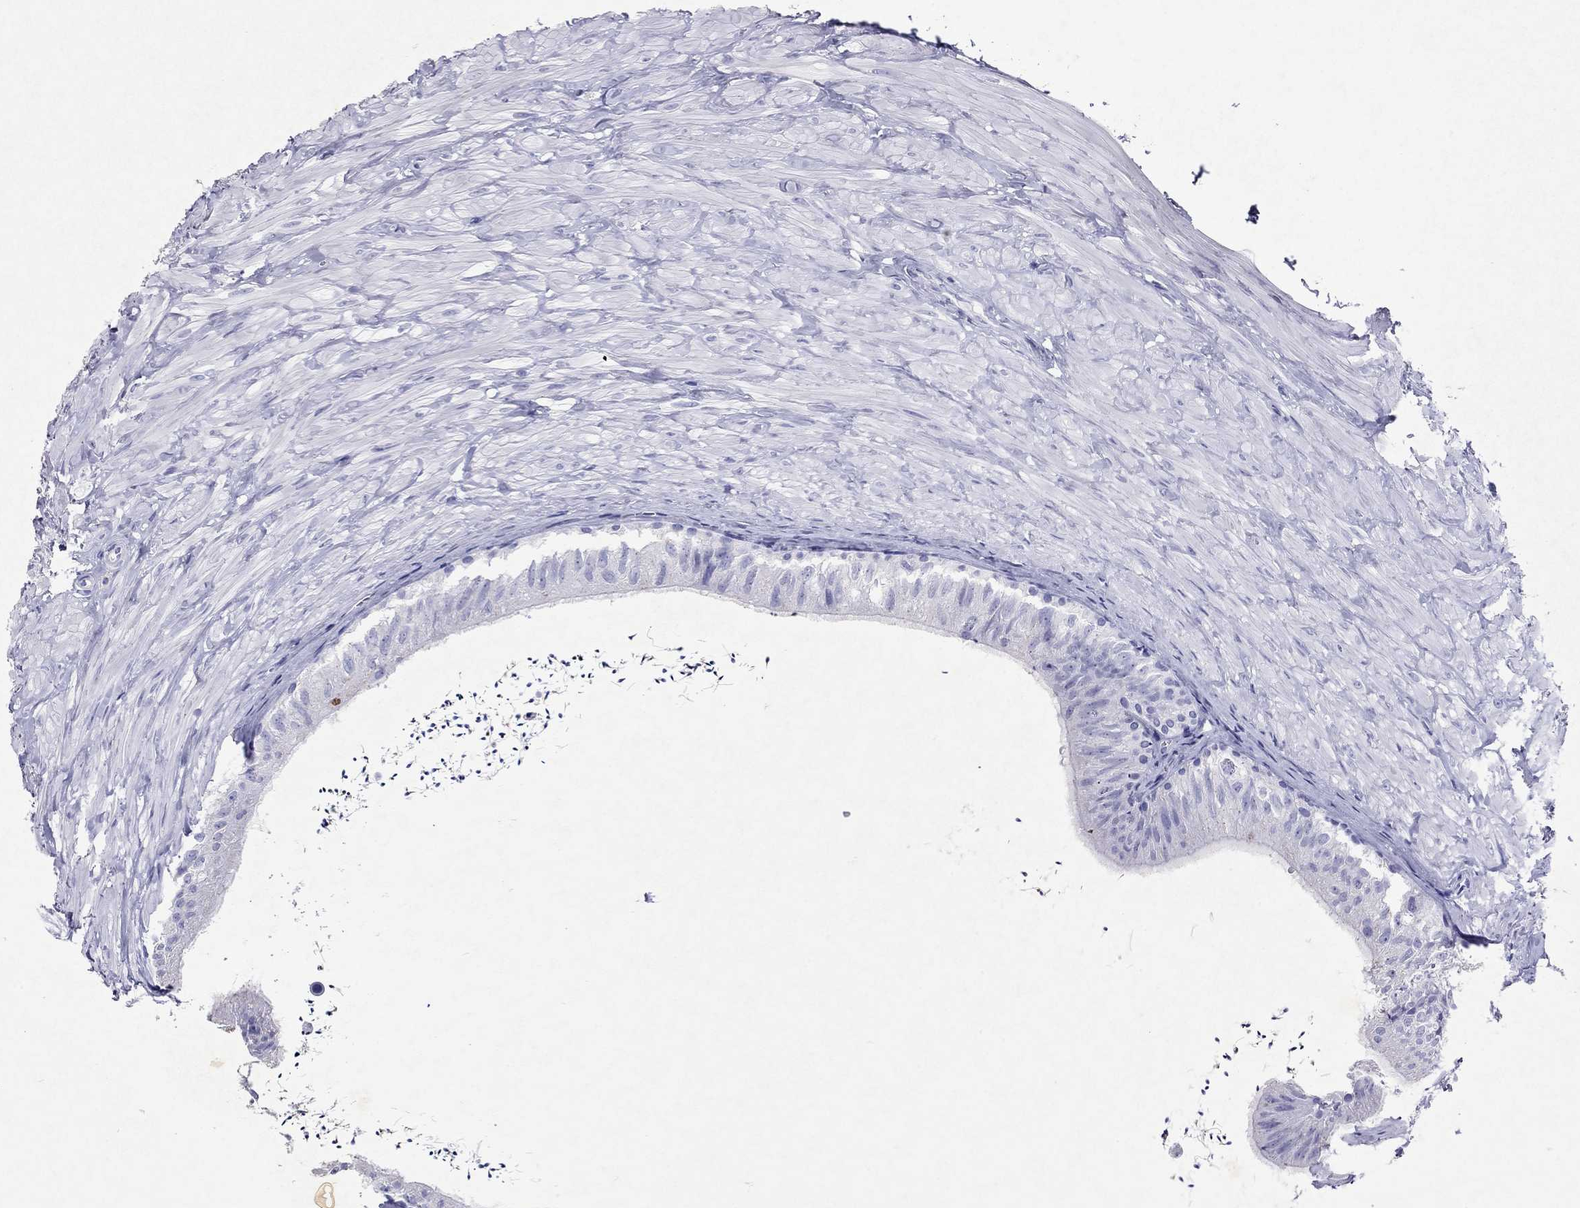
{"staining": {"intensity": "negative", "quantity": "none", "location": "none"}, "tissue": "epididymis", "cell_type": "Glandular cells", "image_type": "normal", "snomed": [{"axis": "morphology", "description": "Normal tissue, NOS"}, {"axis": "topography", "description": "Epididymis"}], "caption": "Epididymis was stained to show a protein in brown. There is no significant expression in glandular cells. (Brightfield microscopy of DAB (3,3'-diaminobenzidine) immunohistochemistry at high magnification).", "gene": "ARMC12", "patient": {"sex": "male", "age": 32}}